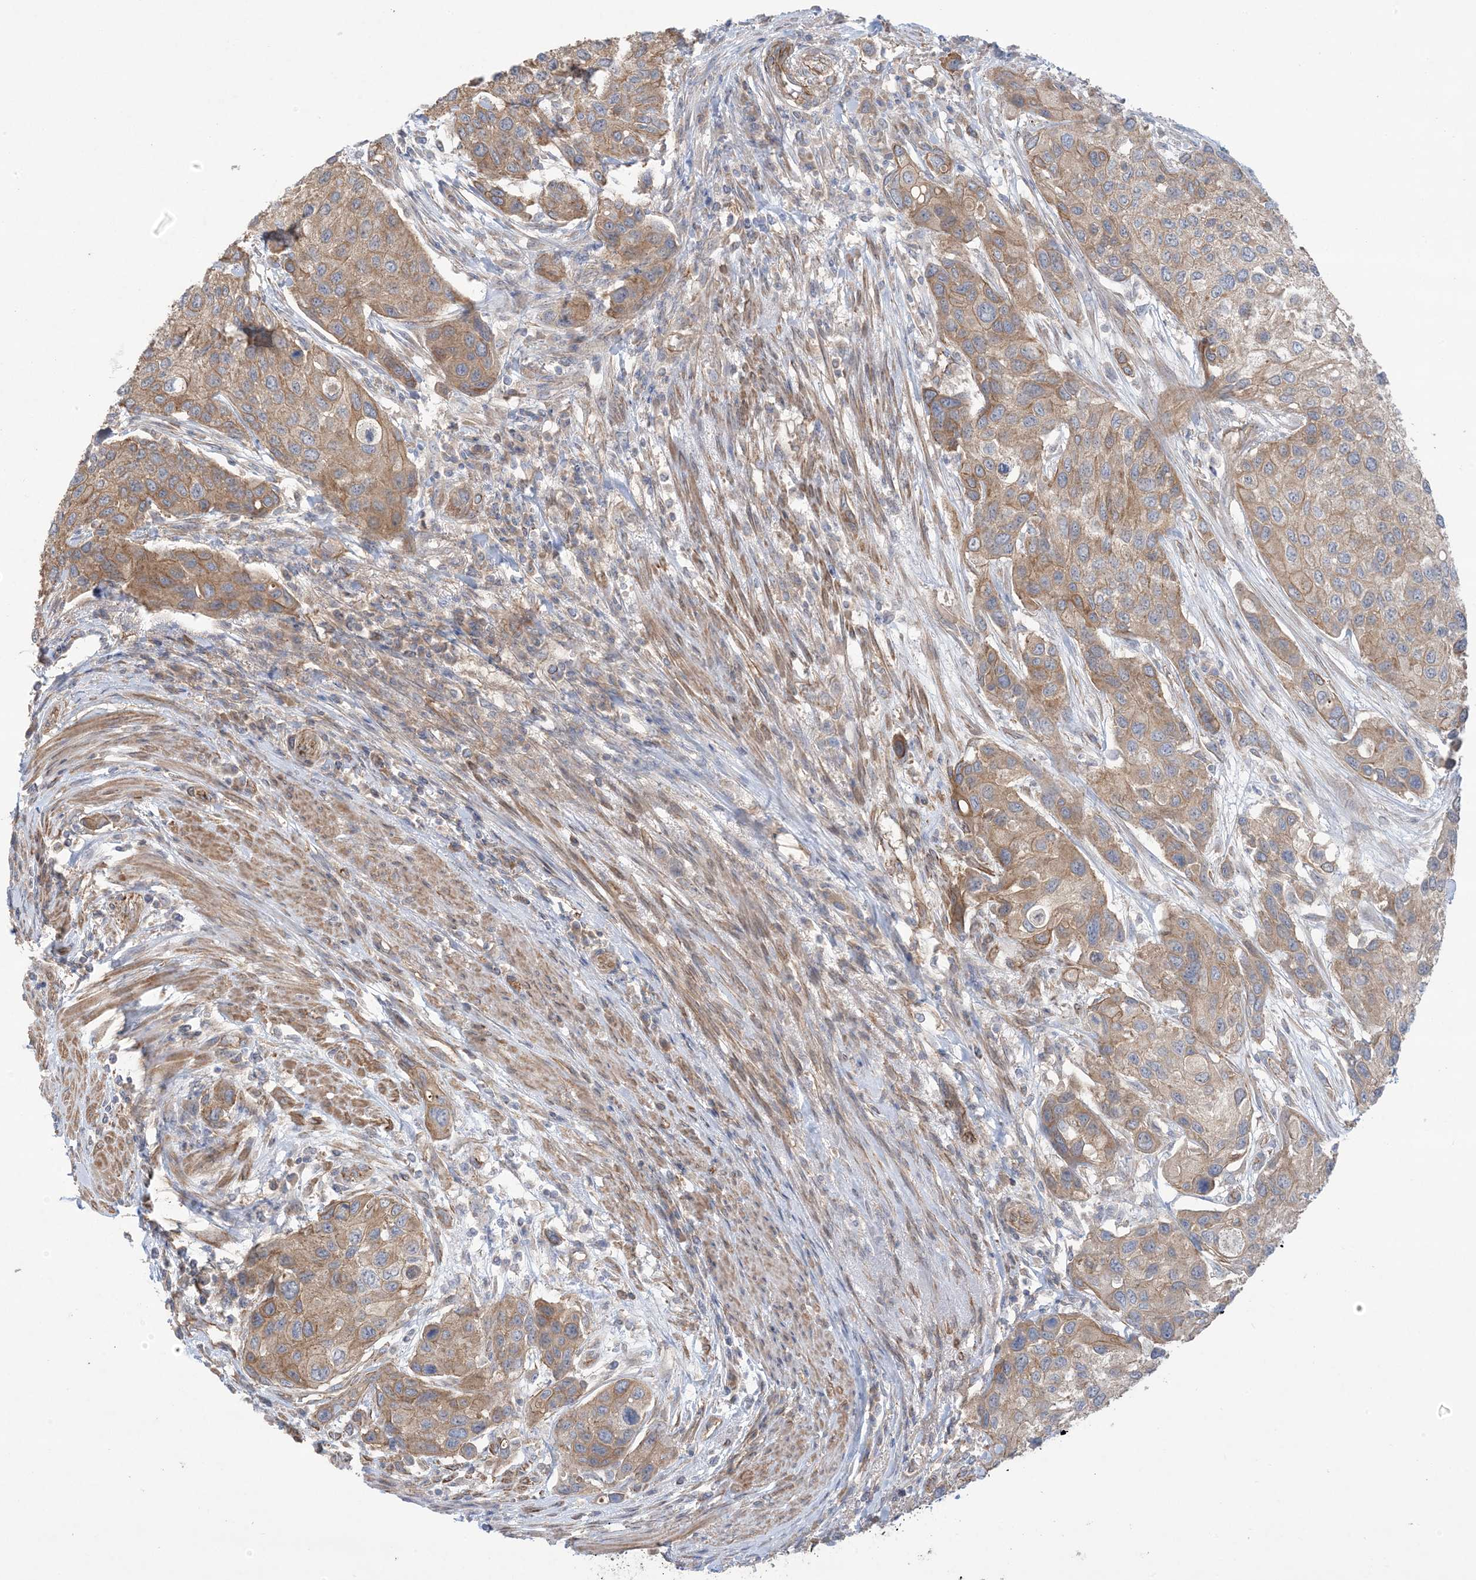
{"staining": {"intensity": "moderate", "quantity": ">75%", "location": "cytoplasmic/membranous"}, "tissue": "urothelial cancer", "cell_type": "Tumor cells", "image_type": "cancer", "snomed": [{"axis": "morphology", "description": "Normal tissue, NOS"}, {"axis": "morphology", "description": "Urothelial carcinoma, High grade"}, {"axis": "topography", "description": "Vascular tissue"}, {"axis": "topography", "description": "Urinary bladder"}], "caption": "DAB (3,3'-diaminobenzidine) immunohistochemical staining of human urothelial carcinoma (high-grade) exhibits moderate cytoplasmic/membranous protein positivity in approximately >75% of tumor cells.", "gene": "CCNY", "patient": {"sex": "female", "age": 56}}